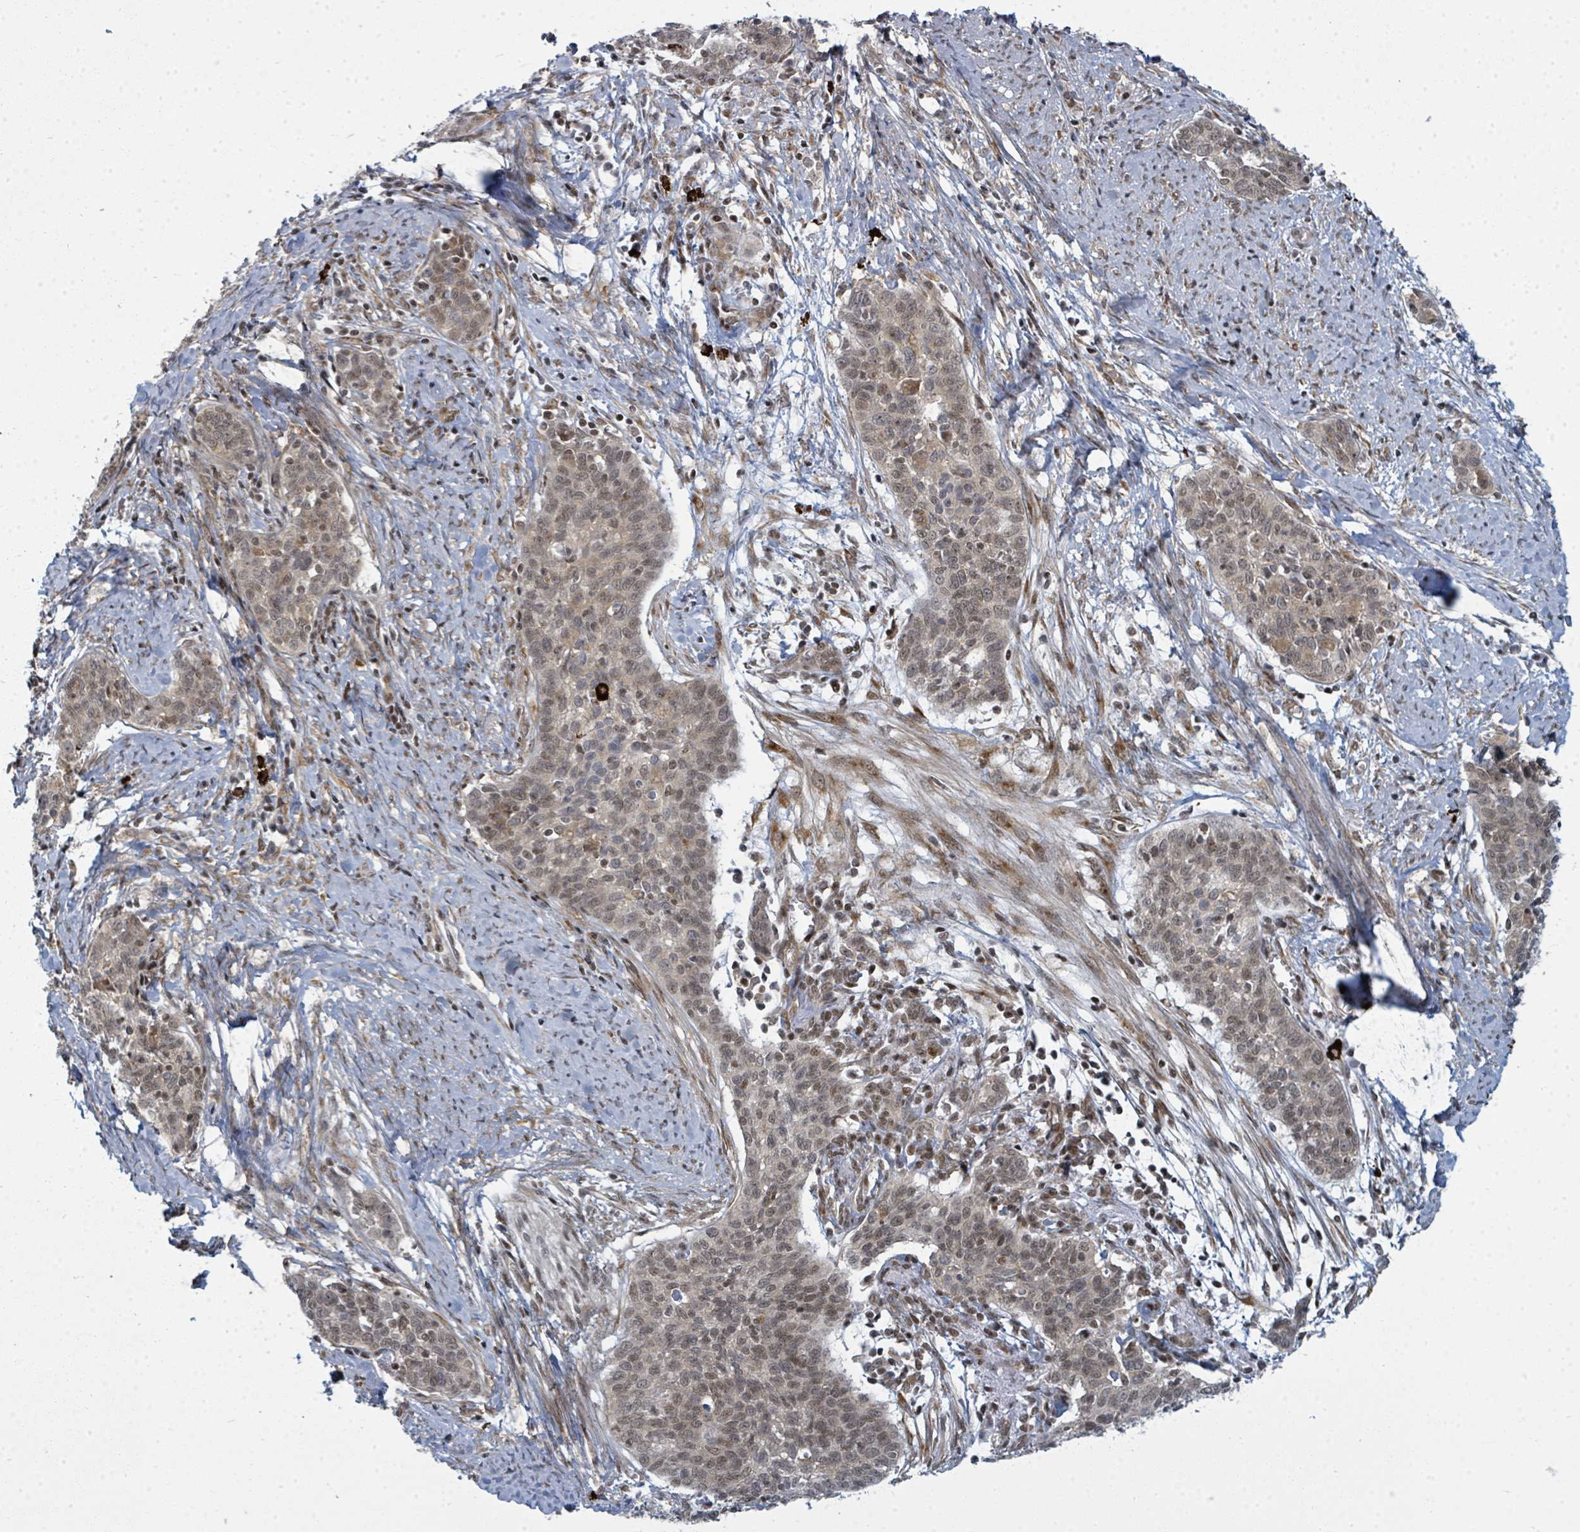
{"staining": {"intensity": "moderate", "quantity": "25%-75%", "location": "nuclear"}, "tissue": "cervical cancer", "cell_type": "Tumor cells", "image_type": "cancer", "snomed": [{"axis": "morphology", "description": "Squamous cell carcinoma, NOS"}, {"axis": "topography", "description": "Cervix"}], "caption": "Immunohistochemical staining of cervical cancer (squamous cell carcinoma) displays medium levels of moderate nuclear expression in approximately 25%-75% of tumor cells.", "gene": "PSMG2", "patient": {"sex": "female", "age": 39}}